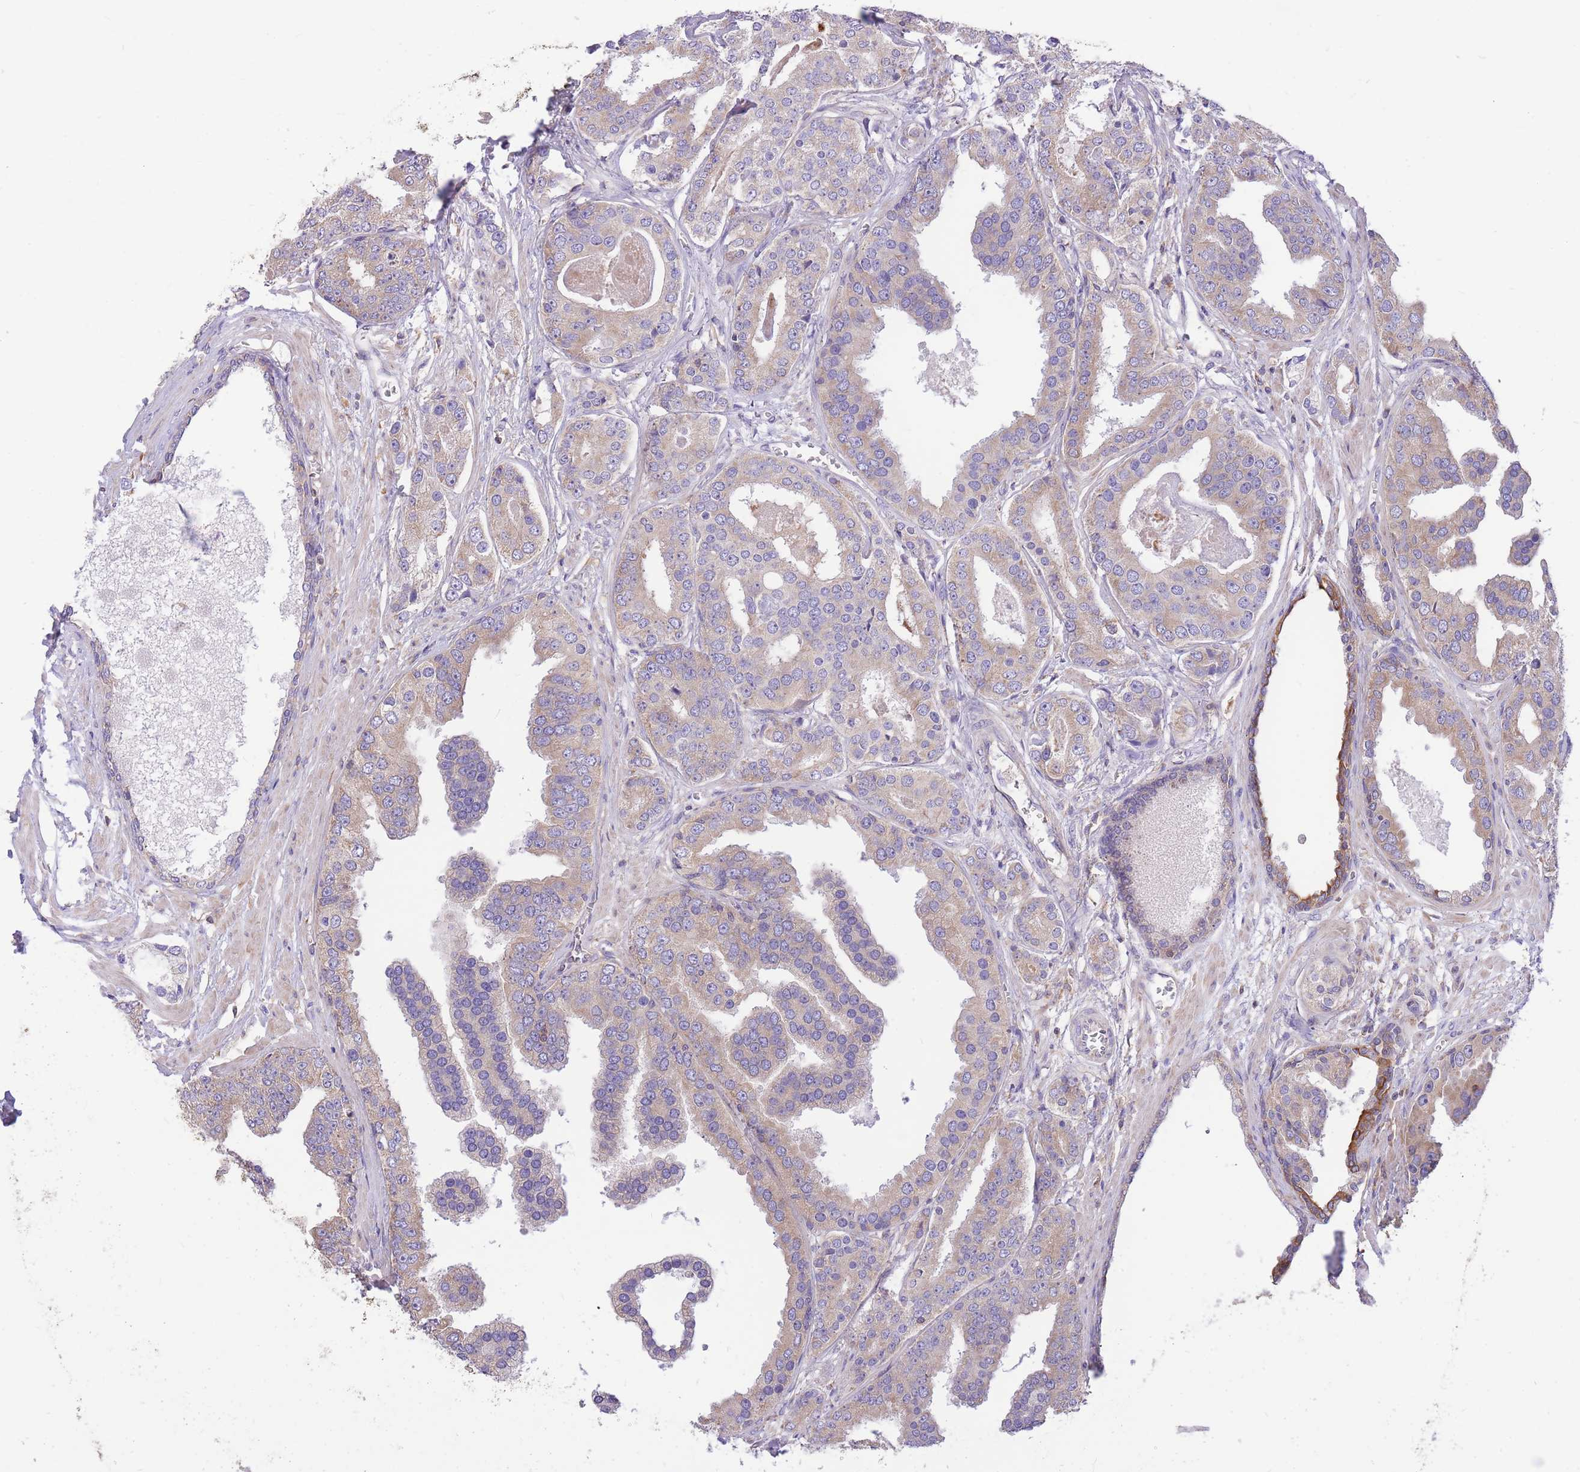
{"staining": {"intensity": "moderate", "quantity": "25%-75%", "location": "cytoplasmic/membranous"}, "tissue": "prostate cancer", "cell_type": "Tumor cells", "image_type": "cancer", "snomed": [{"axis": "morphology", "description": "Adenocarcinoma, High grade"}, {"axis": "topography", "description": "Prostate"}], "caption": "Immunohistochemical staining of human prostate adenocarcinoma (high-grade) displays medium levels of moderate cytoplasmic/membranous positivity in approximately 25%-75% of tumor cells.", "gene": "GBP7", "patient": {"sex": "male", "age": 71}}